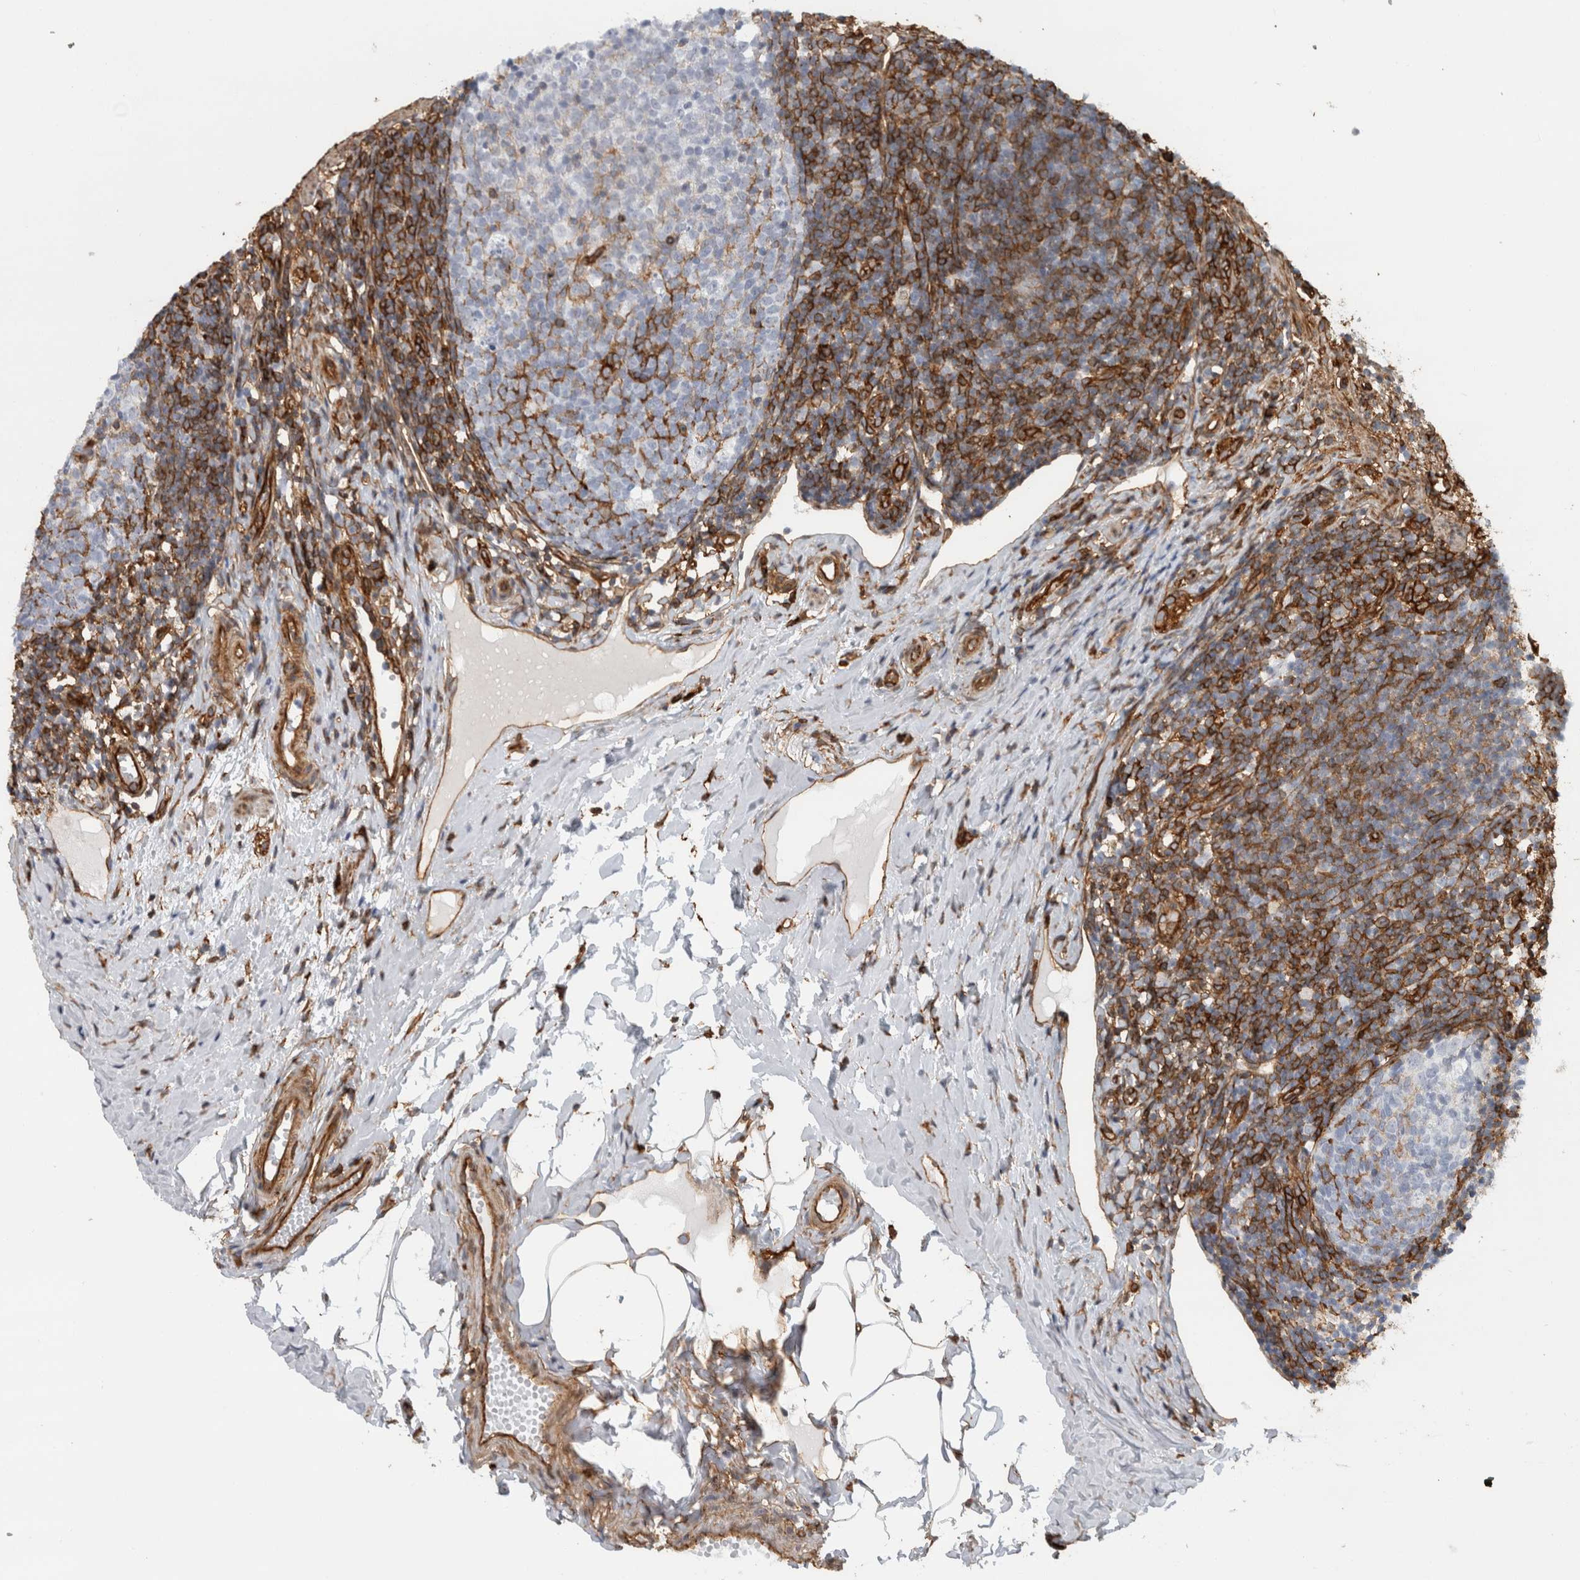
{"staining": {"intensity": "weak", "quantity": "25%-75%", "location": "cytoplasmic/membranous"}, "tissue": "appendix", "cell_type": "Glandular cells", "image_type": "normal", "snomed": [{"axis": "morphology", "description": "Normal tissue, NOS"}, {"axis": "topography", "description": "Appendix"}], "caption": "A photomicrograph showing weak cytoplasmic/membranous staining in about 25%-75% of glandular cells in benign appendix, as visualized by brown immunohistochemical staining.", "gene": "AHNAK", "patient": {"sex": "female", "age": 20}}